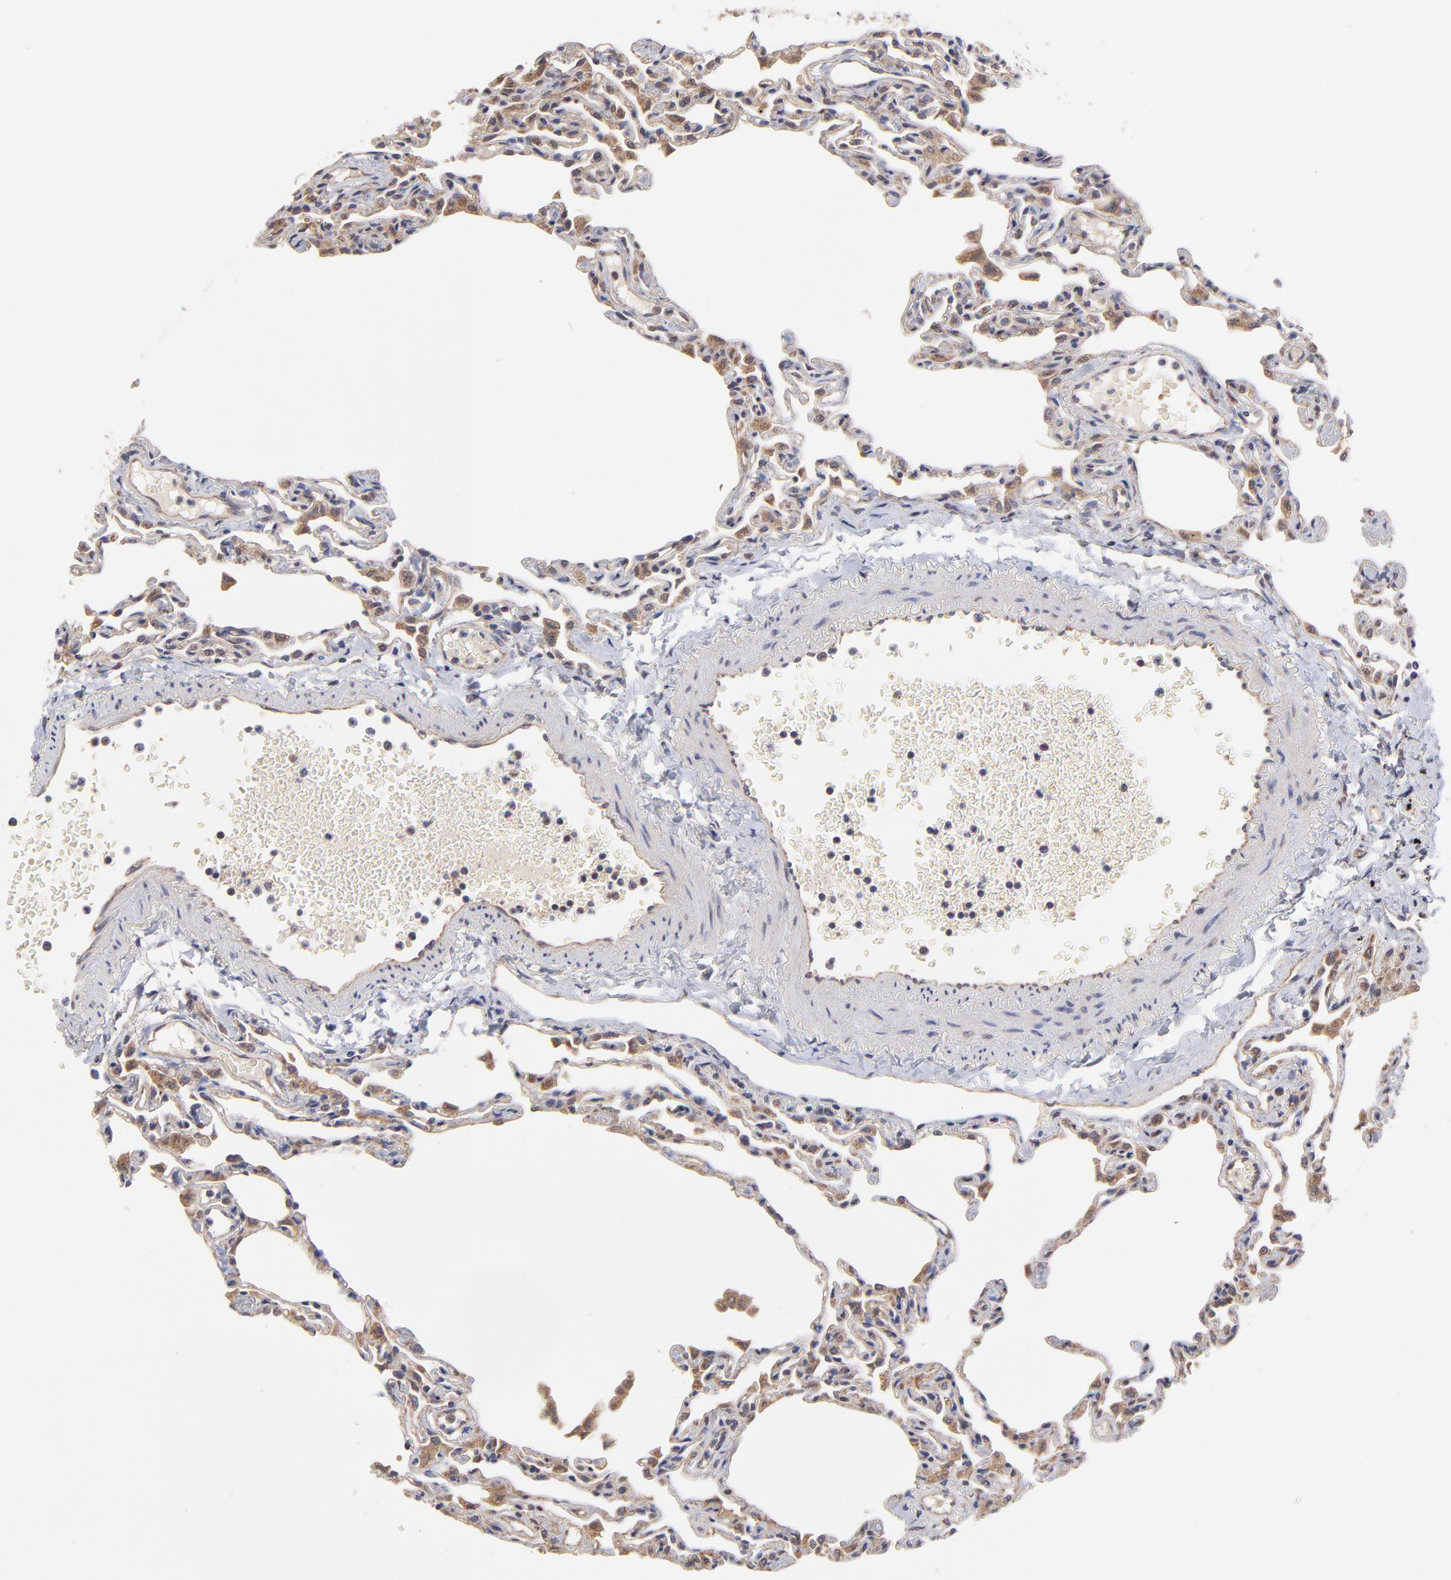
{"staining": {"intensity": "moderate", "quantity": ">75%", "location": "cytoplasmic/membranous"}, "tissue": "lung", "cell_type": "Alveolar cells", "image_type": "normal", "snomed": [{"axis": "morphology", "description": "Normal tissue, NOS"}, {"axis": "topography", "description": "Lung"}], "caption": "Moderate cytoplasmic/membranous protein expression is identified in about >75% of alveolar cells in lung.", "gene": "UBE2H", "patient": {"sex": "female", "age": 49}}